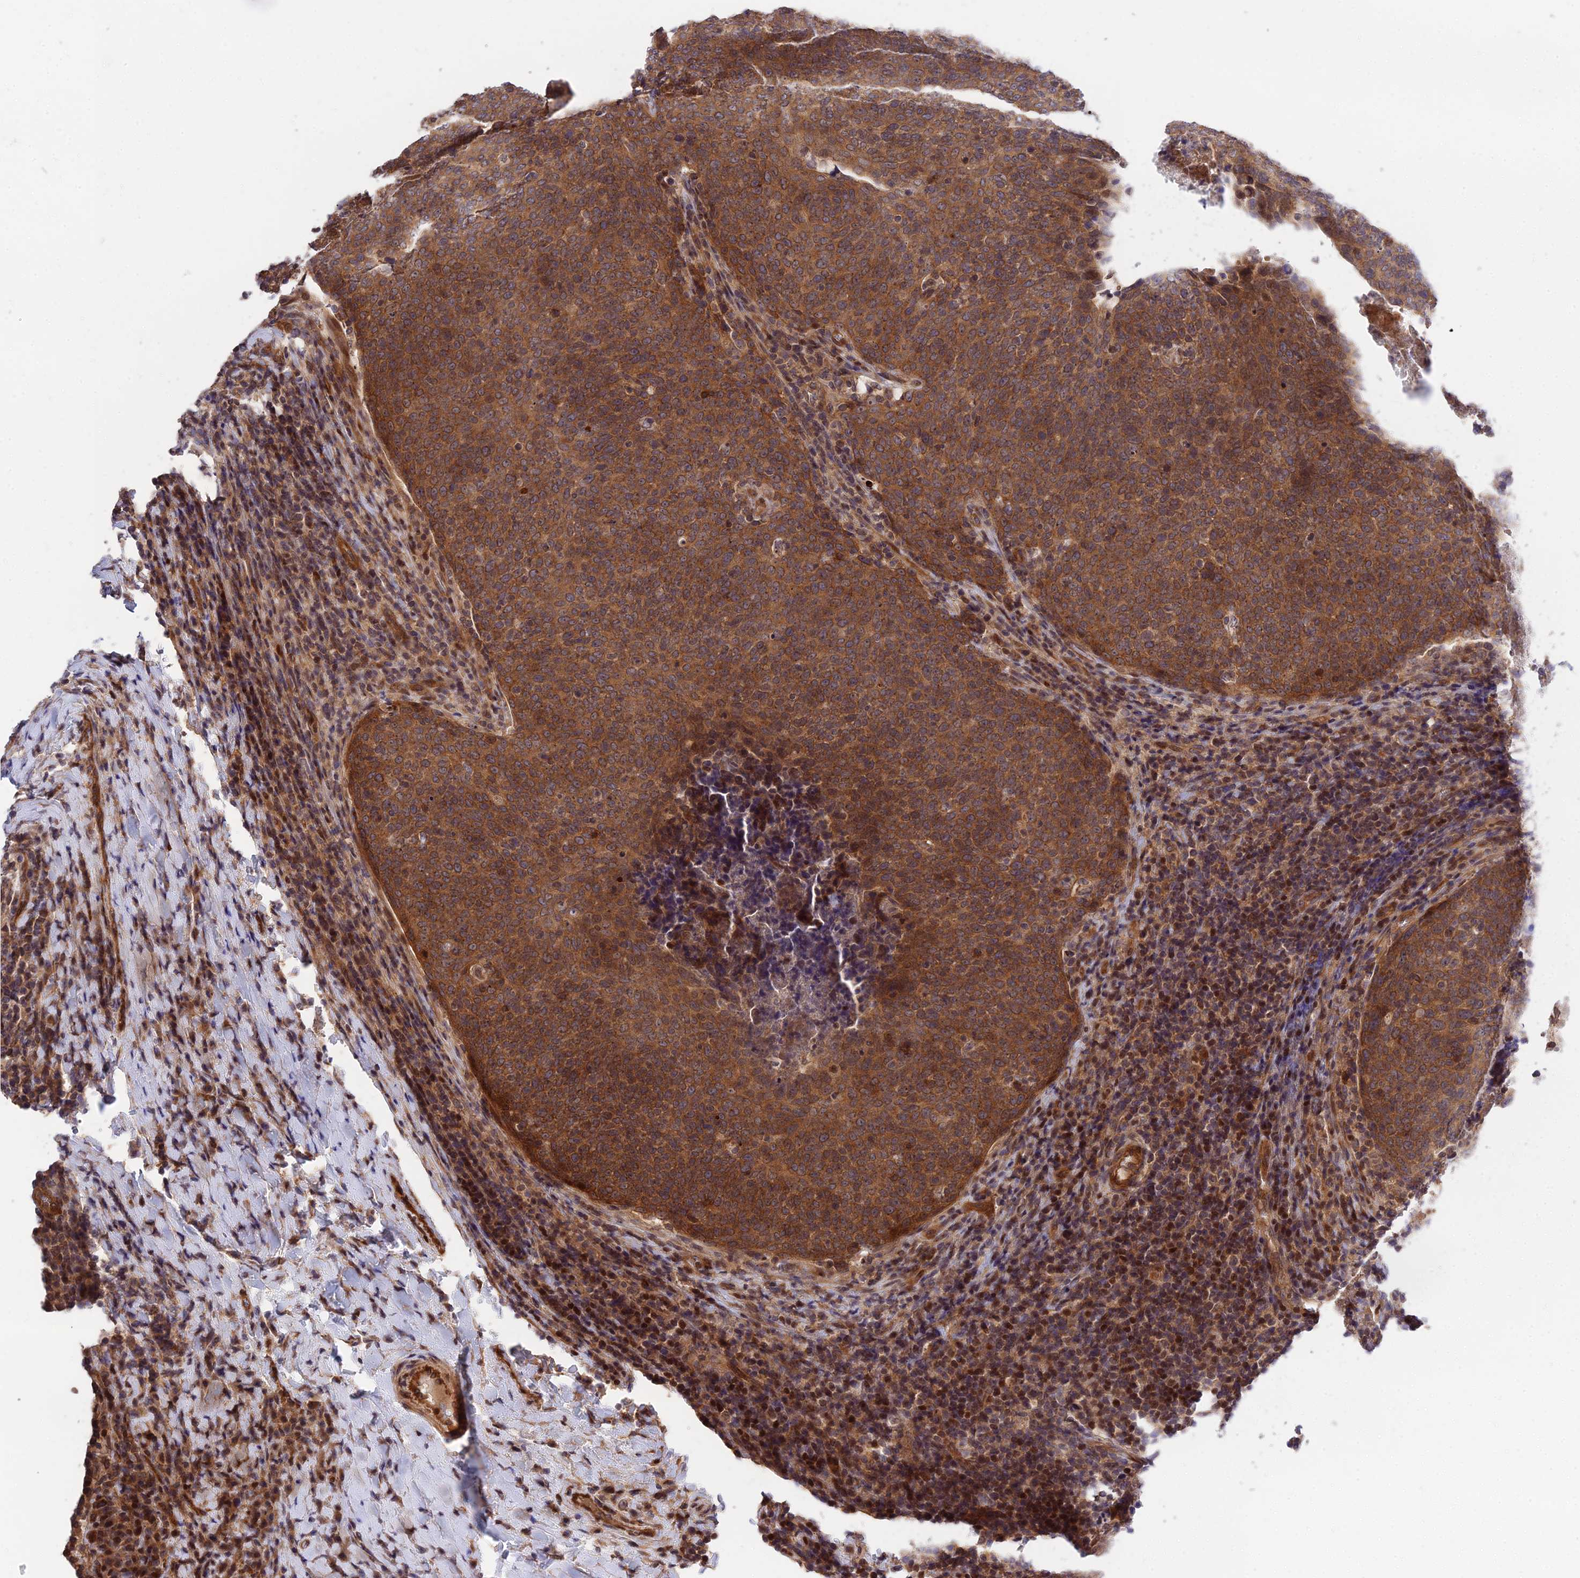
{"staining": {"intensity": "strong", "quantity": ">75%", "location": "cytoplasmic/membranous"}, "tissue": "head and neck cancer", "cell_type": "Tumor cells", "image_type": "cancer", "snomed": [{"axis": "morphology", "description": "Squamous cell carcinoma, NOS"}, {"axis": "morphology", "description": "Squamous cell carcinoma, metastatic, NOS"}, {"axis": "topography", "description": "Lymph node"}, {"axis": "topography", "description": "Head-Neck"}], "caption": "The image displays staining of metastatic squamous cell carcinoma (head and neck), revealing strong cytoplasmic/membranous protein positivity (brown color) within tumor cells.", "gene": "SMG6", "patient": {"sex": "male", "age": 62}}